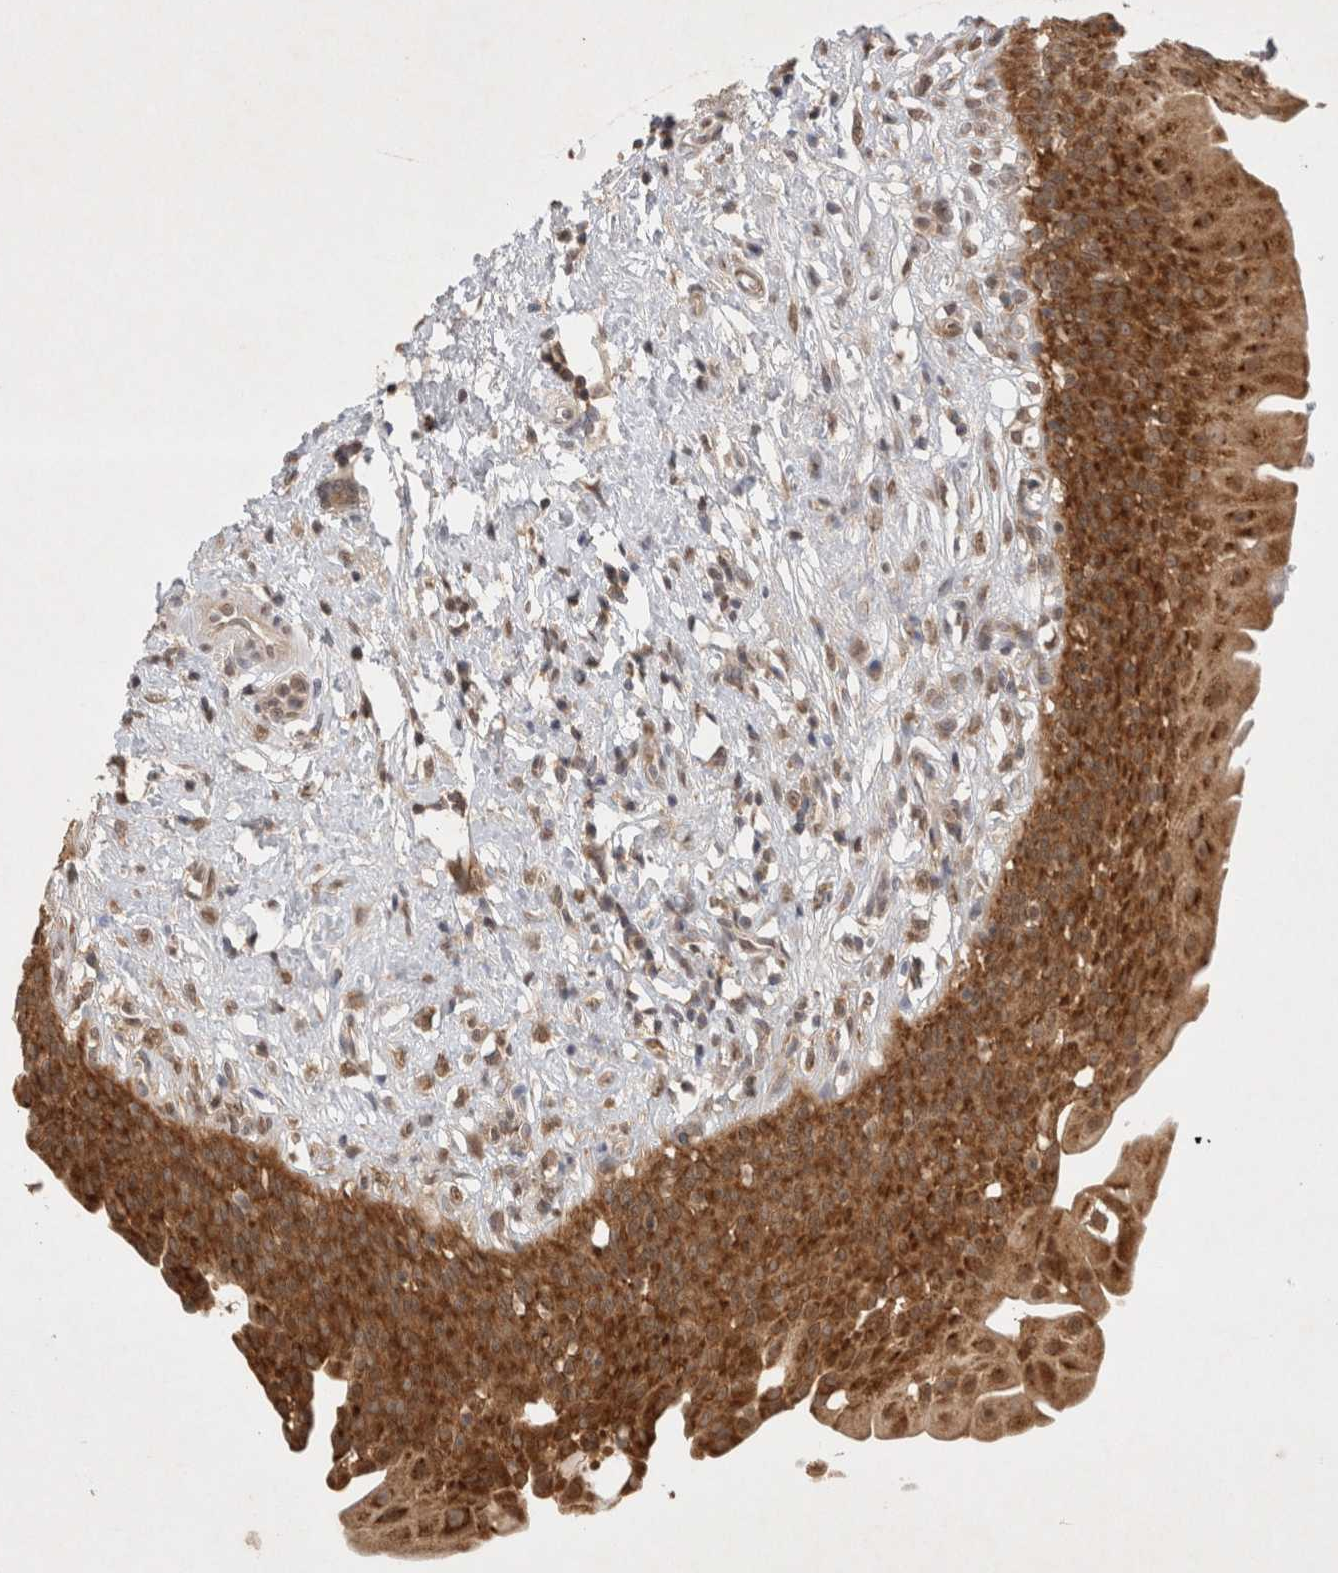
{"staining": {"intensity": "strong", "quantity": ">75%", "location": "cytoplasmic/membranous"}, "tissue": "urothelial cancer", "cell_type": "Tumor cells", "image_type": "cancer", "snomed": [{"axis": "morphology", "description": "Normal tissue, NOS"}, {"axis": "morphology", "description": "Urothelial carcinoma, Low grade"}, {"axis": "topography", "description": "Smooth muscle"}, {"axis": "topography", "description": "Urinary bladder"}], "caption": "Protein staining shows strong cytoplasmic/membranous staining in about >75% of tumor cells in urothelial cancer.", "gene": "WIPF2", "patient": {"sex": "male", "age": 60}}